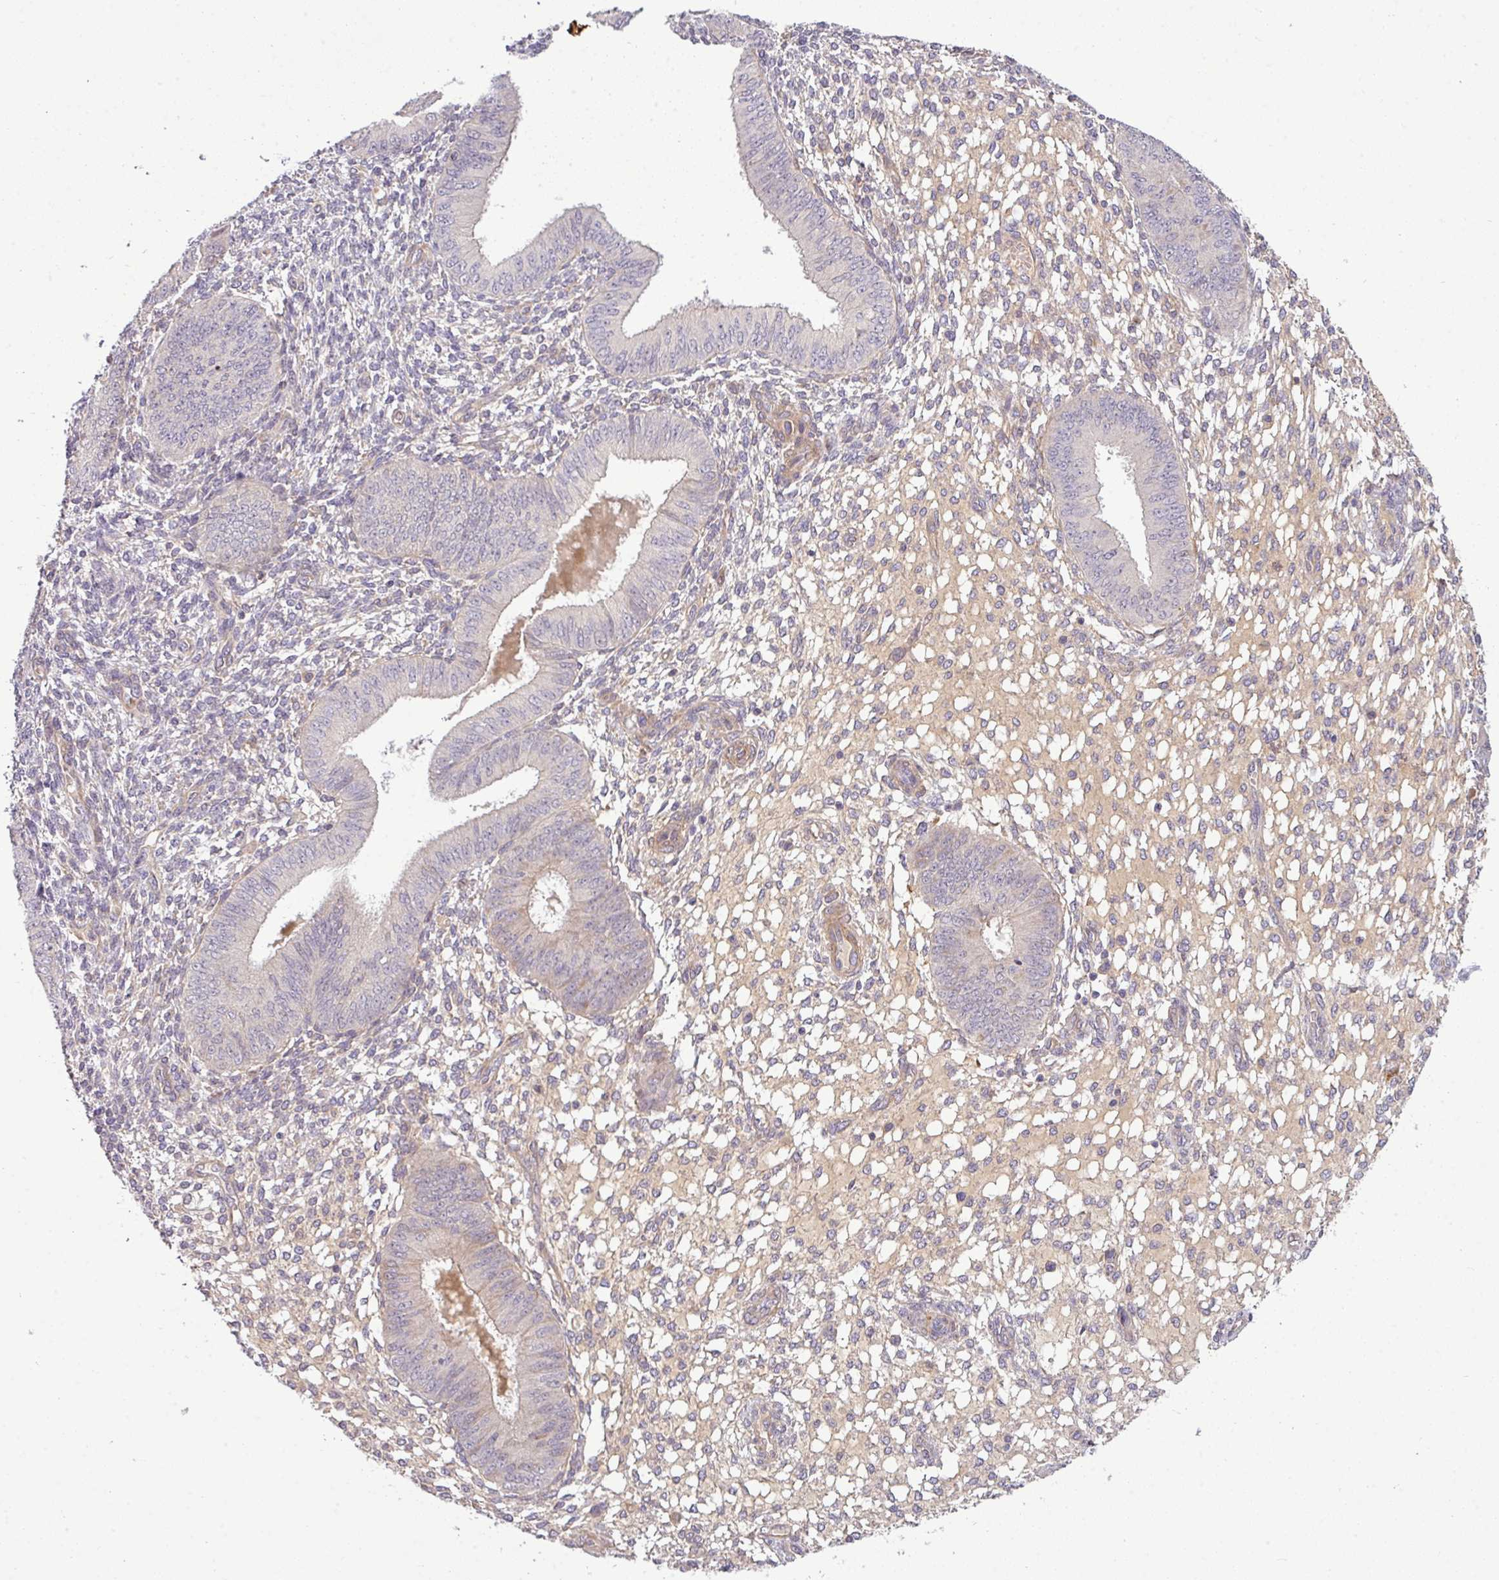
{"staining": {"intensity": "negative", "quantity": "none", "location": "none"}, "tissue": "endometrium", "cell_type": "Cells in endometrial stroma", "image_type": "normal", "snomed": [{"axis": "morphology", "description": "Normal tissue, NOS"}, {"axis": "topography", "description": "Endometrium"}], "caption": "IHC micrograph of unremarkable human endometrium stained for a protein (brown), which shows no staining in cells in endometrial stroma.", "gene": "ZNF35", "patient": {"sex": "female", "age": 49}}